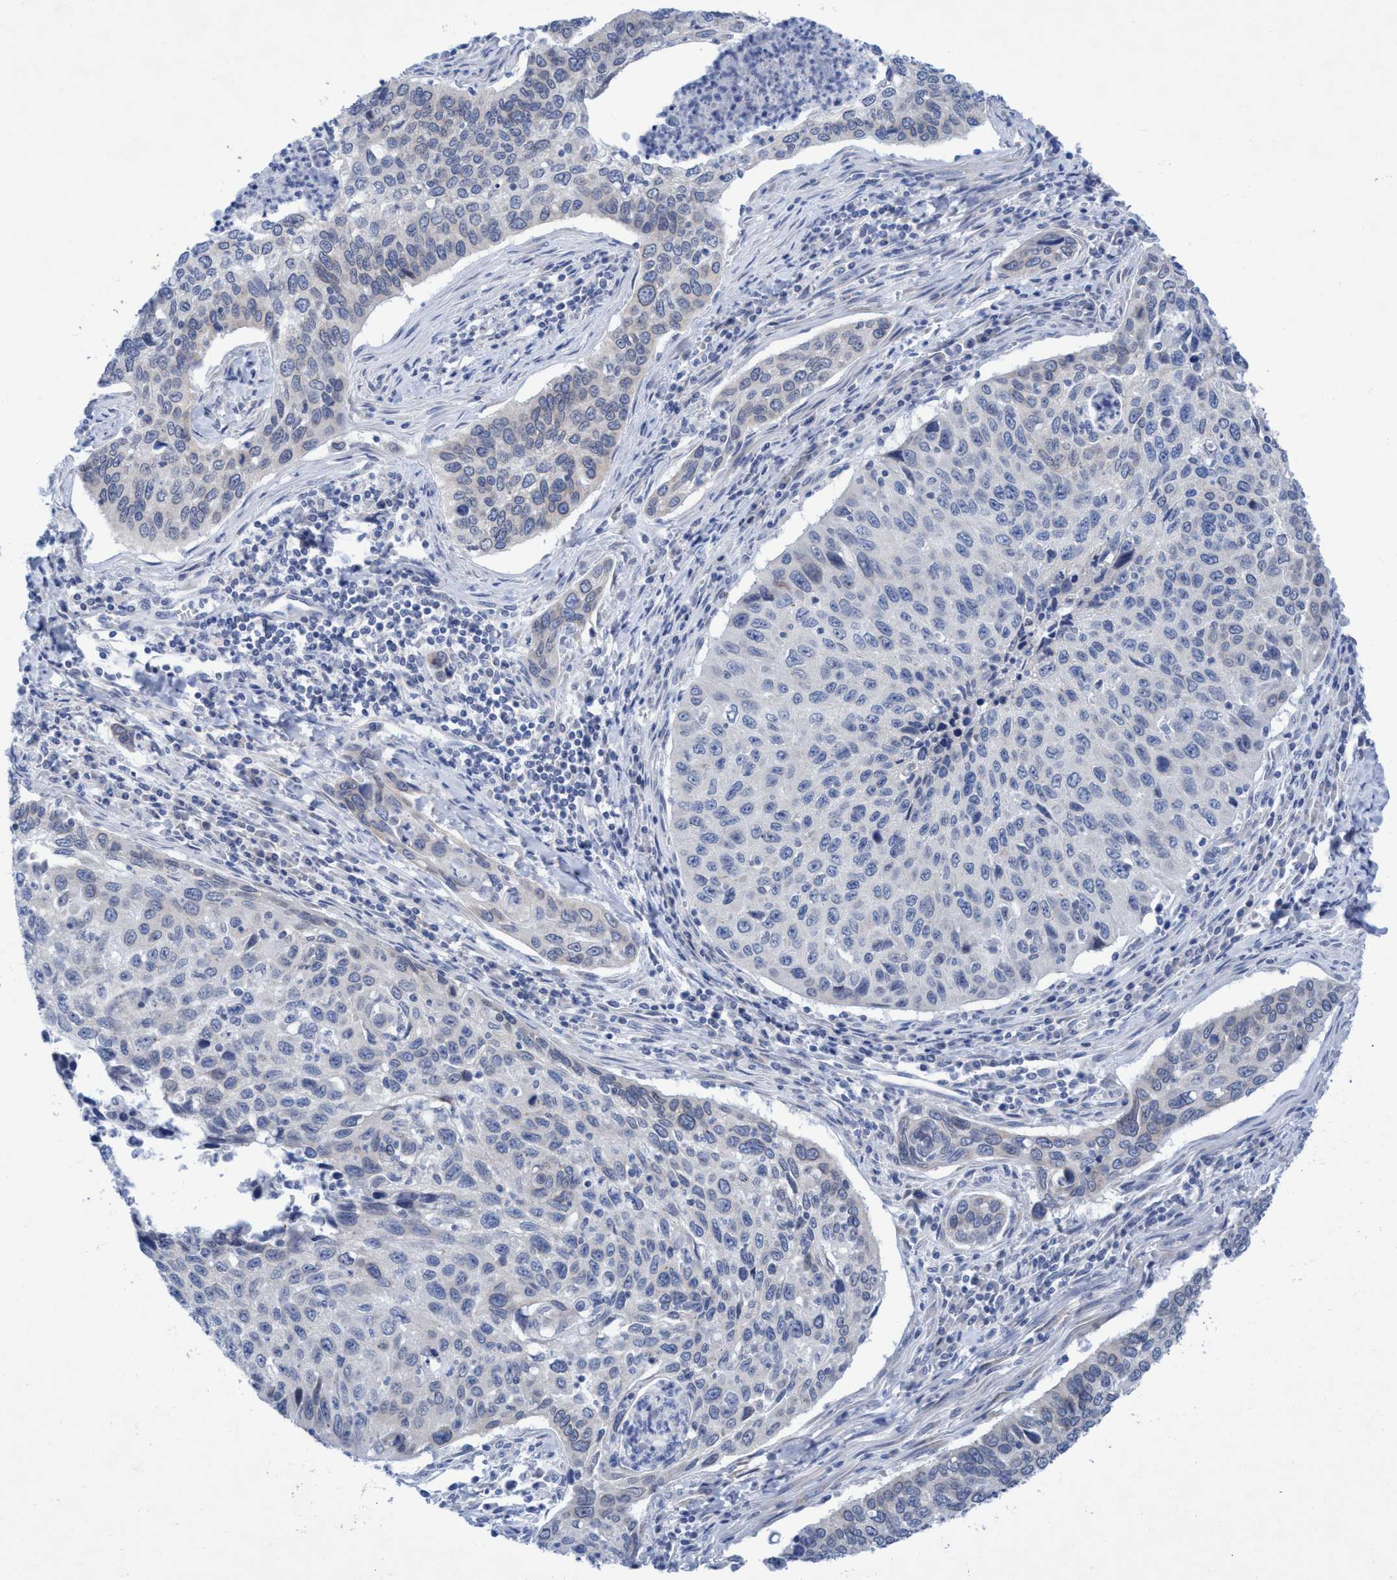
{"staining": {"intensity": "weak", "quantity": "<25%", "location": "cytoplasmic/membranous"}, "tissue": "cervical cancer", "cell_type": "Tumor cells", "image_type": "cancer", "snomed": [{"axis": "morphology", "description": "Squamous cell carcinoma, NOS"}, {"axis": "topography", "description": "Cervix"}], "caption": "Tumor cells show no significant protein positivity in cervical squamous cell carcinoma.", "gene": "RSAD1", "patient": {"sex": "female", "age": 53}}